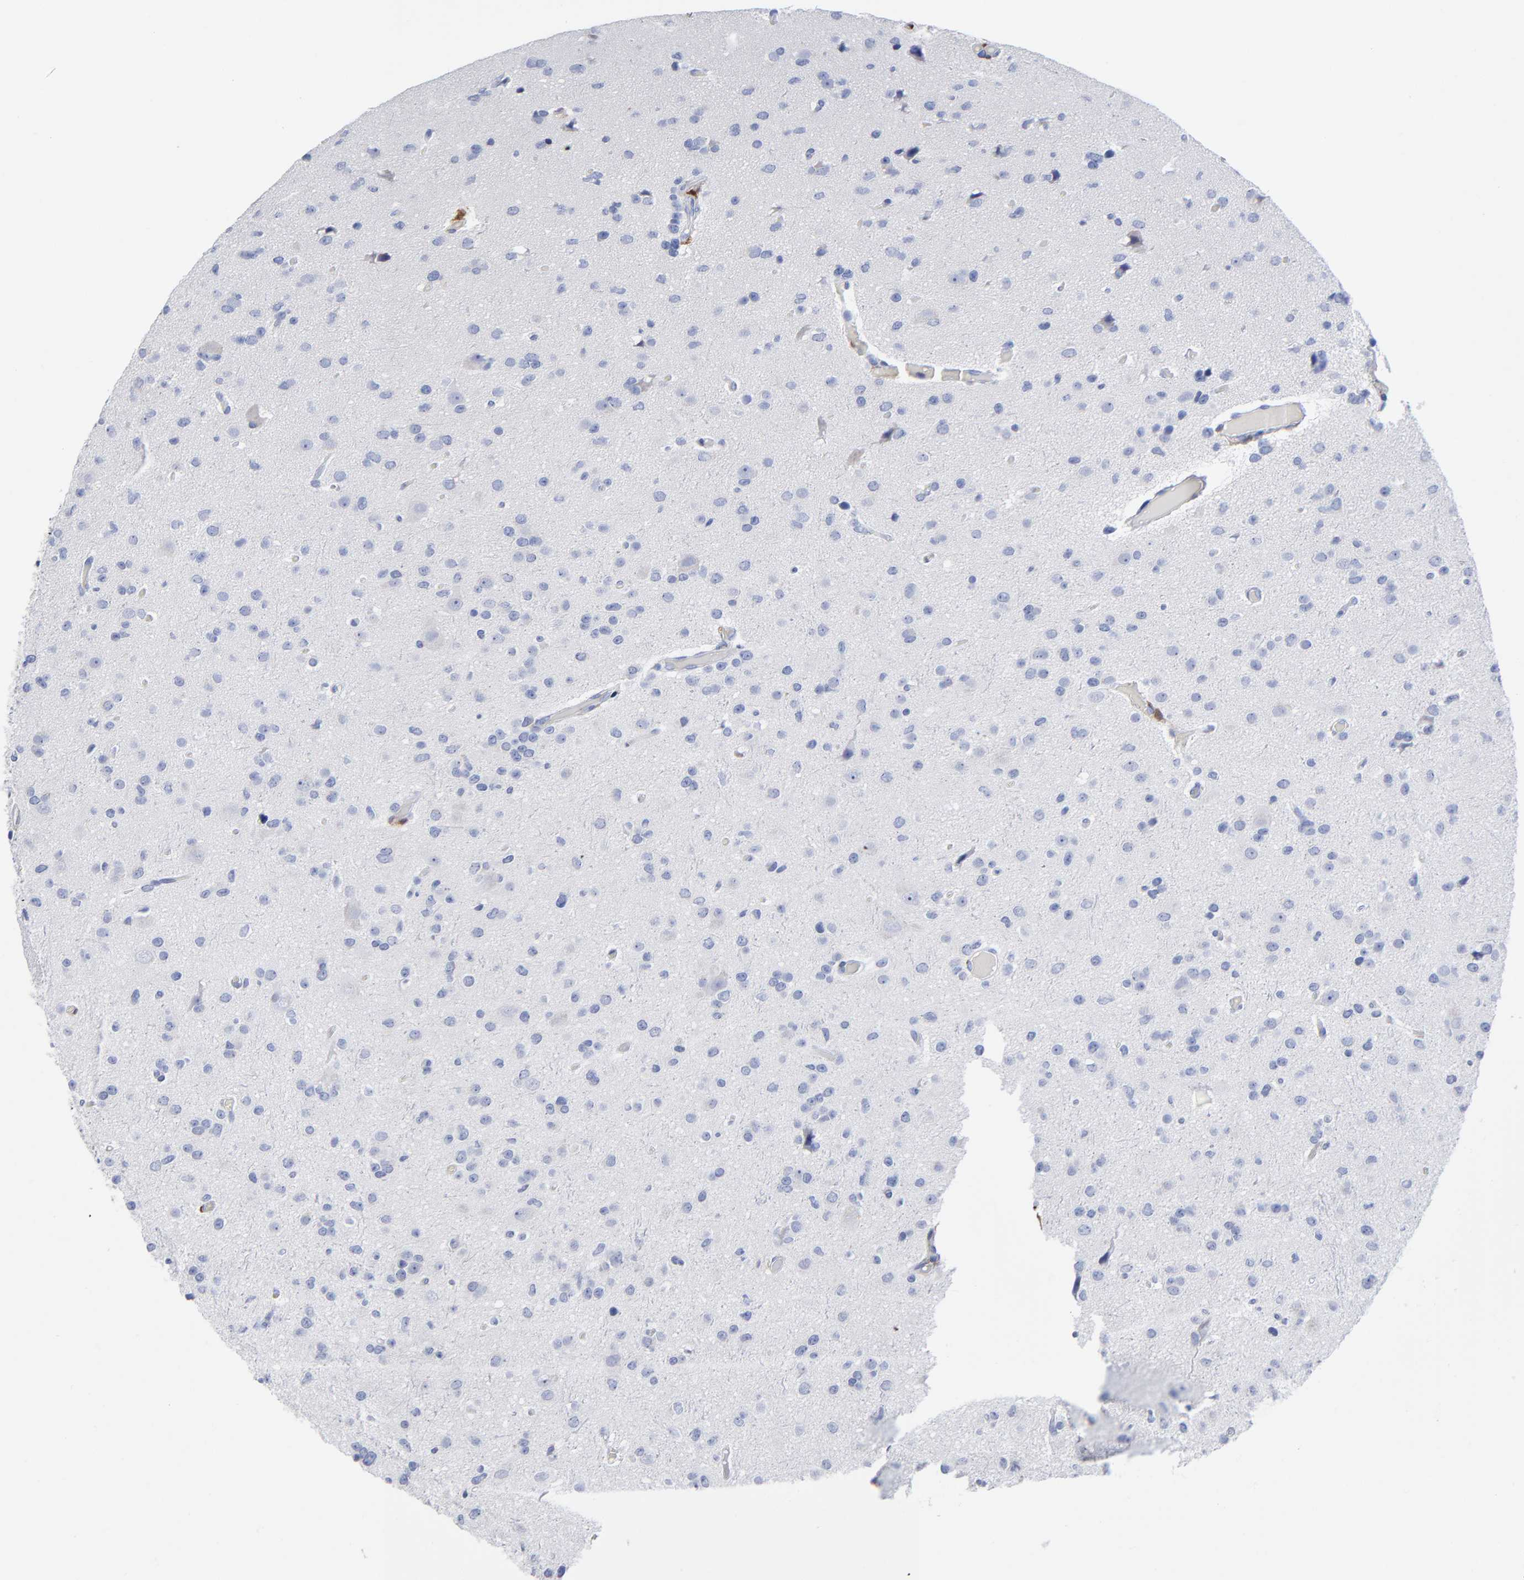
{"staining": {"intensity": "negative", "quantity": "none", "location": "none"}, "tissue": "glioma", "cell_type": "Tumor cells", "image_type": "cancer", "snomed": [{"axis": "morphology", "description": "Glioma, malignant, Low grade"}, {"axis": "topography", "description": "Brain"}], "caption": "High power microscopy image of an immunohistochemistry photomicrograph of glioma, revealing no significant positivity in tumor cells.", "gene": "PTP4A1", "patient": {"sex": "male", "age": 42}}